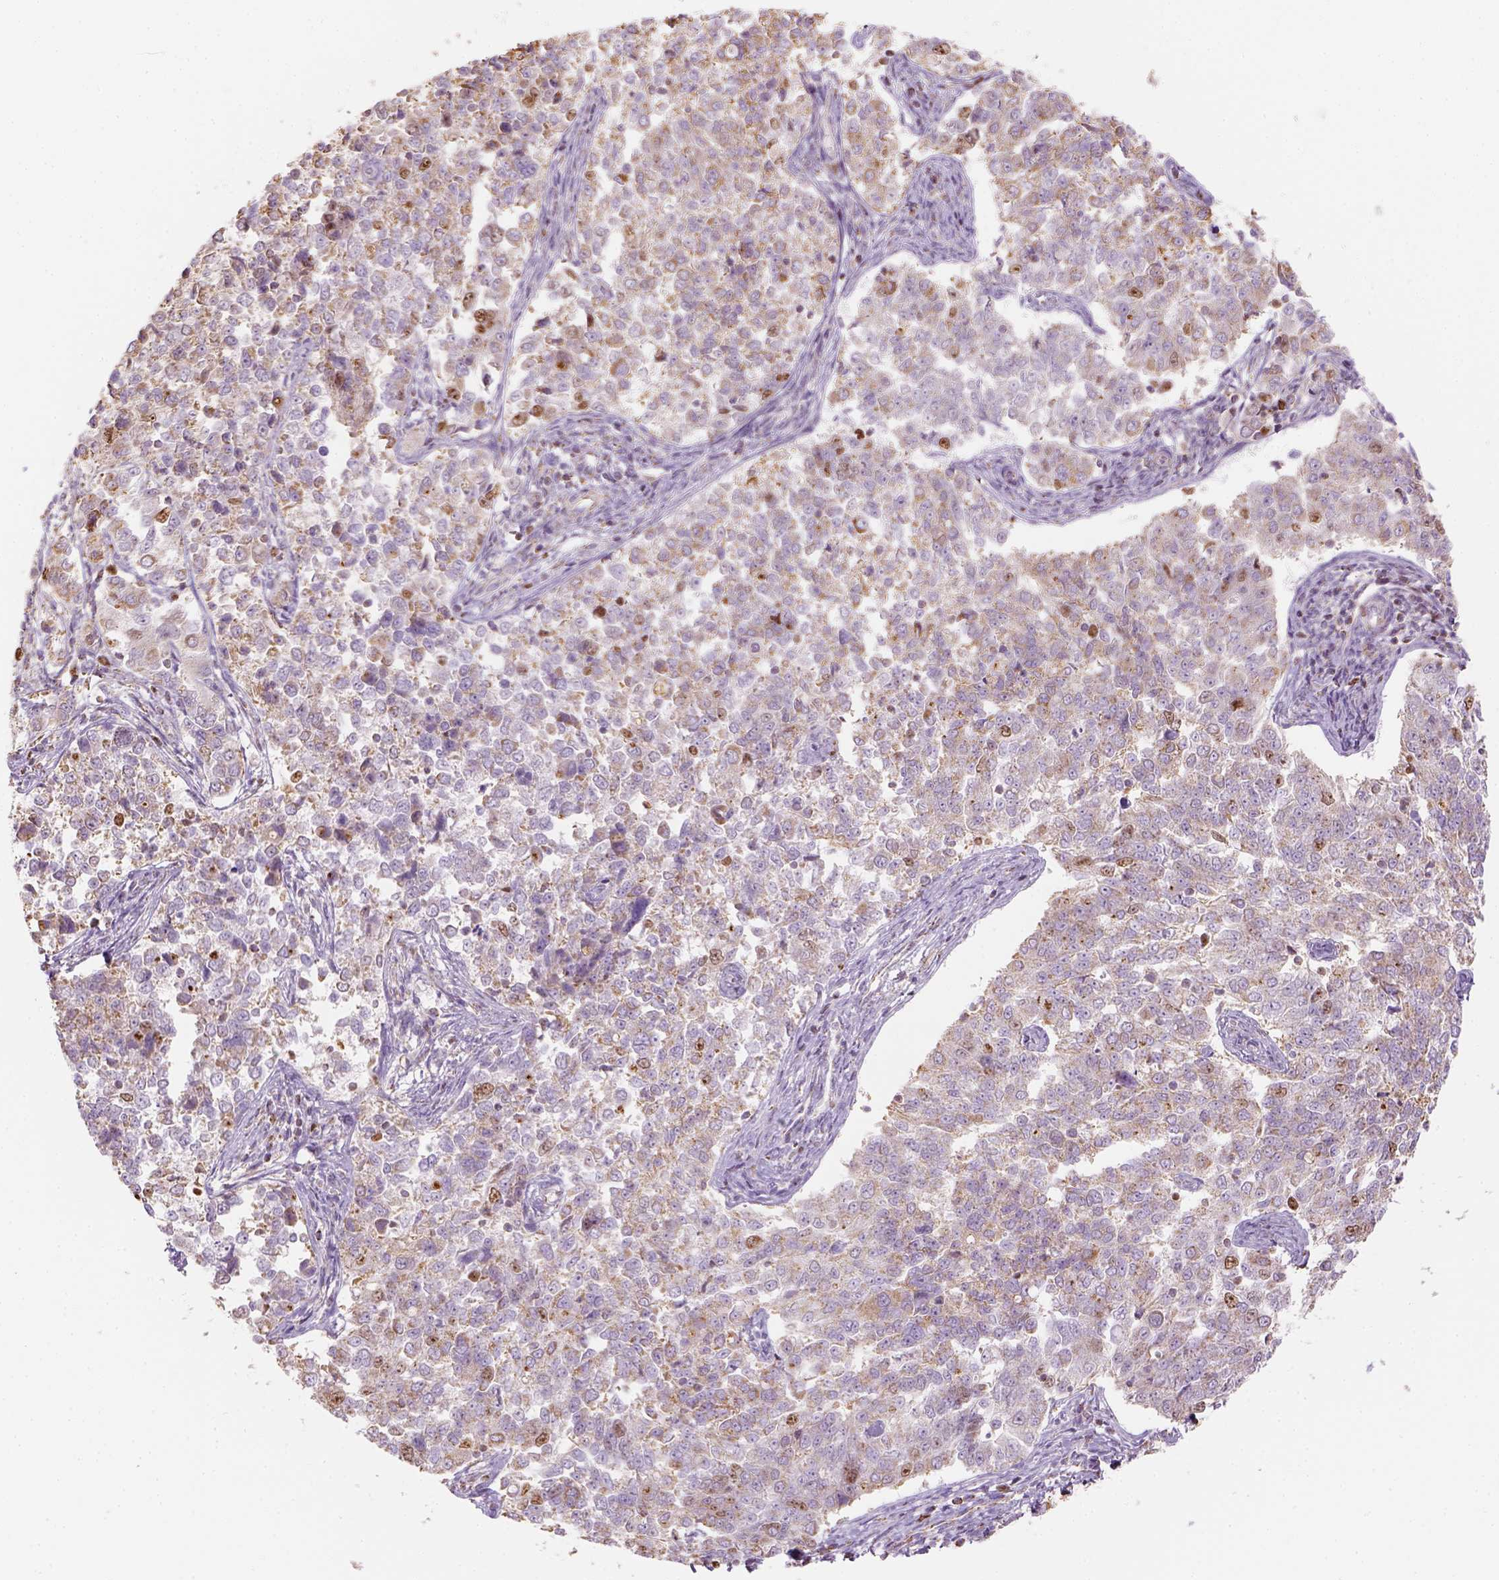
{"staining": {"intensity": "moderate", "quantity": ">75%", "location": "cytoplasmic/membranous"}, "tissue": "endometrial cancer", "cell_type": "Tumor cells", "image_type": "cancer", "snomed": [{"axis": "morphology", "description": "Adenocarcinoma, NOS"}, {"axis": "topography", "description": "Endometrium"}], "caption": "This image reveals immunohistochemistry (IHC) staining of adenocarcinoma (endometrial), with medium moderate cytoplasmic/membranous staining in approximately >75% of tumor cells.", "gene": "LCA5", "patient": {"sex": "female", "age": 43}}